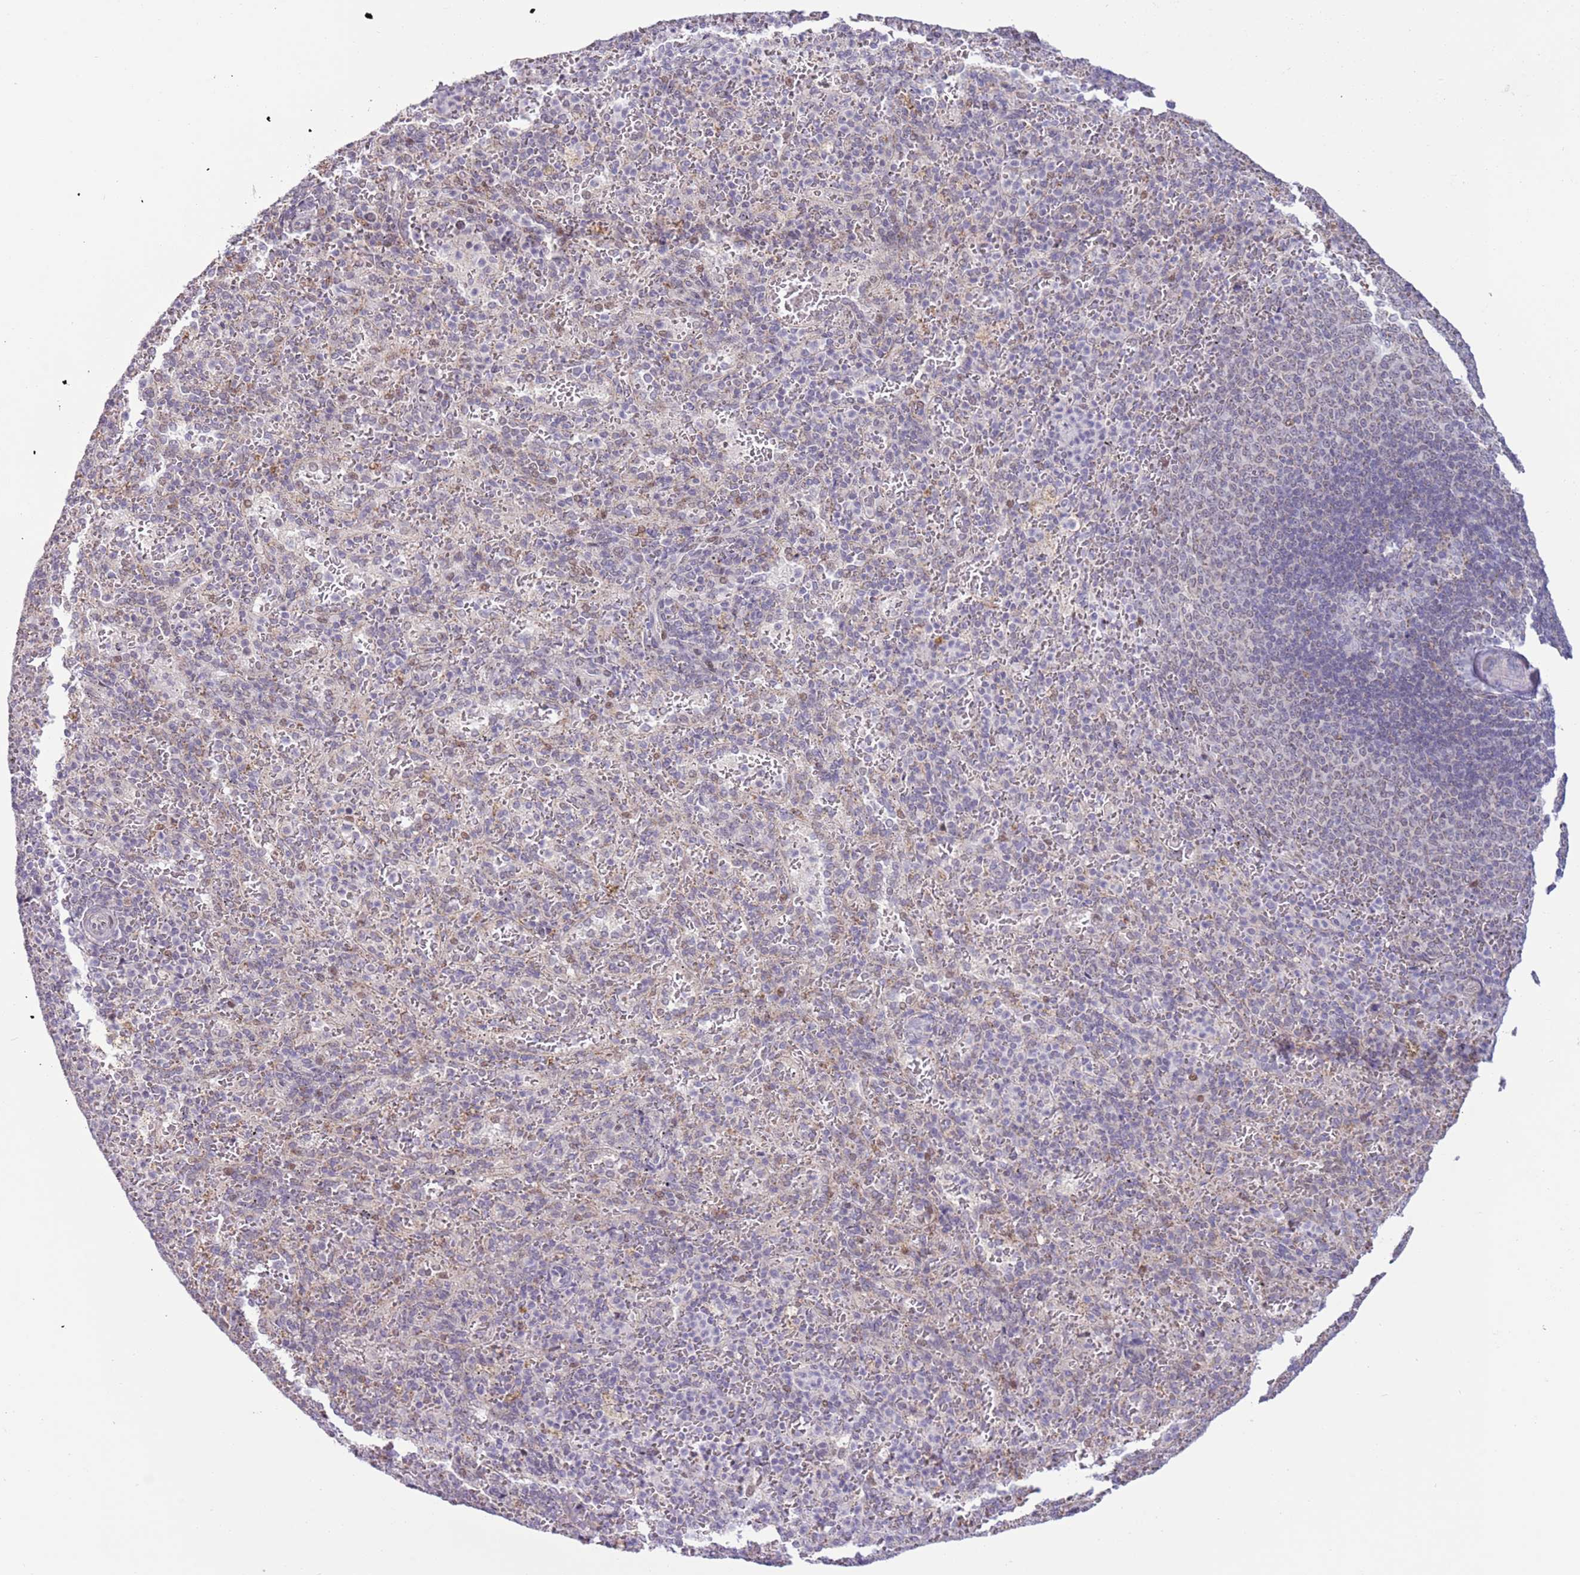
{"staining": {"intensity": "moderate", "quantity": "<25%", "location": "nuclear"}, "tissue": "spleen", "cell_type": "Cells in red pulp", "image_type": "normal", "snomed": [{"axis": "morphology", "description": "Normal tissue, NOS"}, {"axis": "topography", "description": "Spleen"}], "caption": "Moderate nuclear protein expression is present in approximately <25% of cells in red pulp in spleen.", "gene": "MLLT11", "patient": {"sex": "female", "age": 21}}